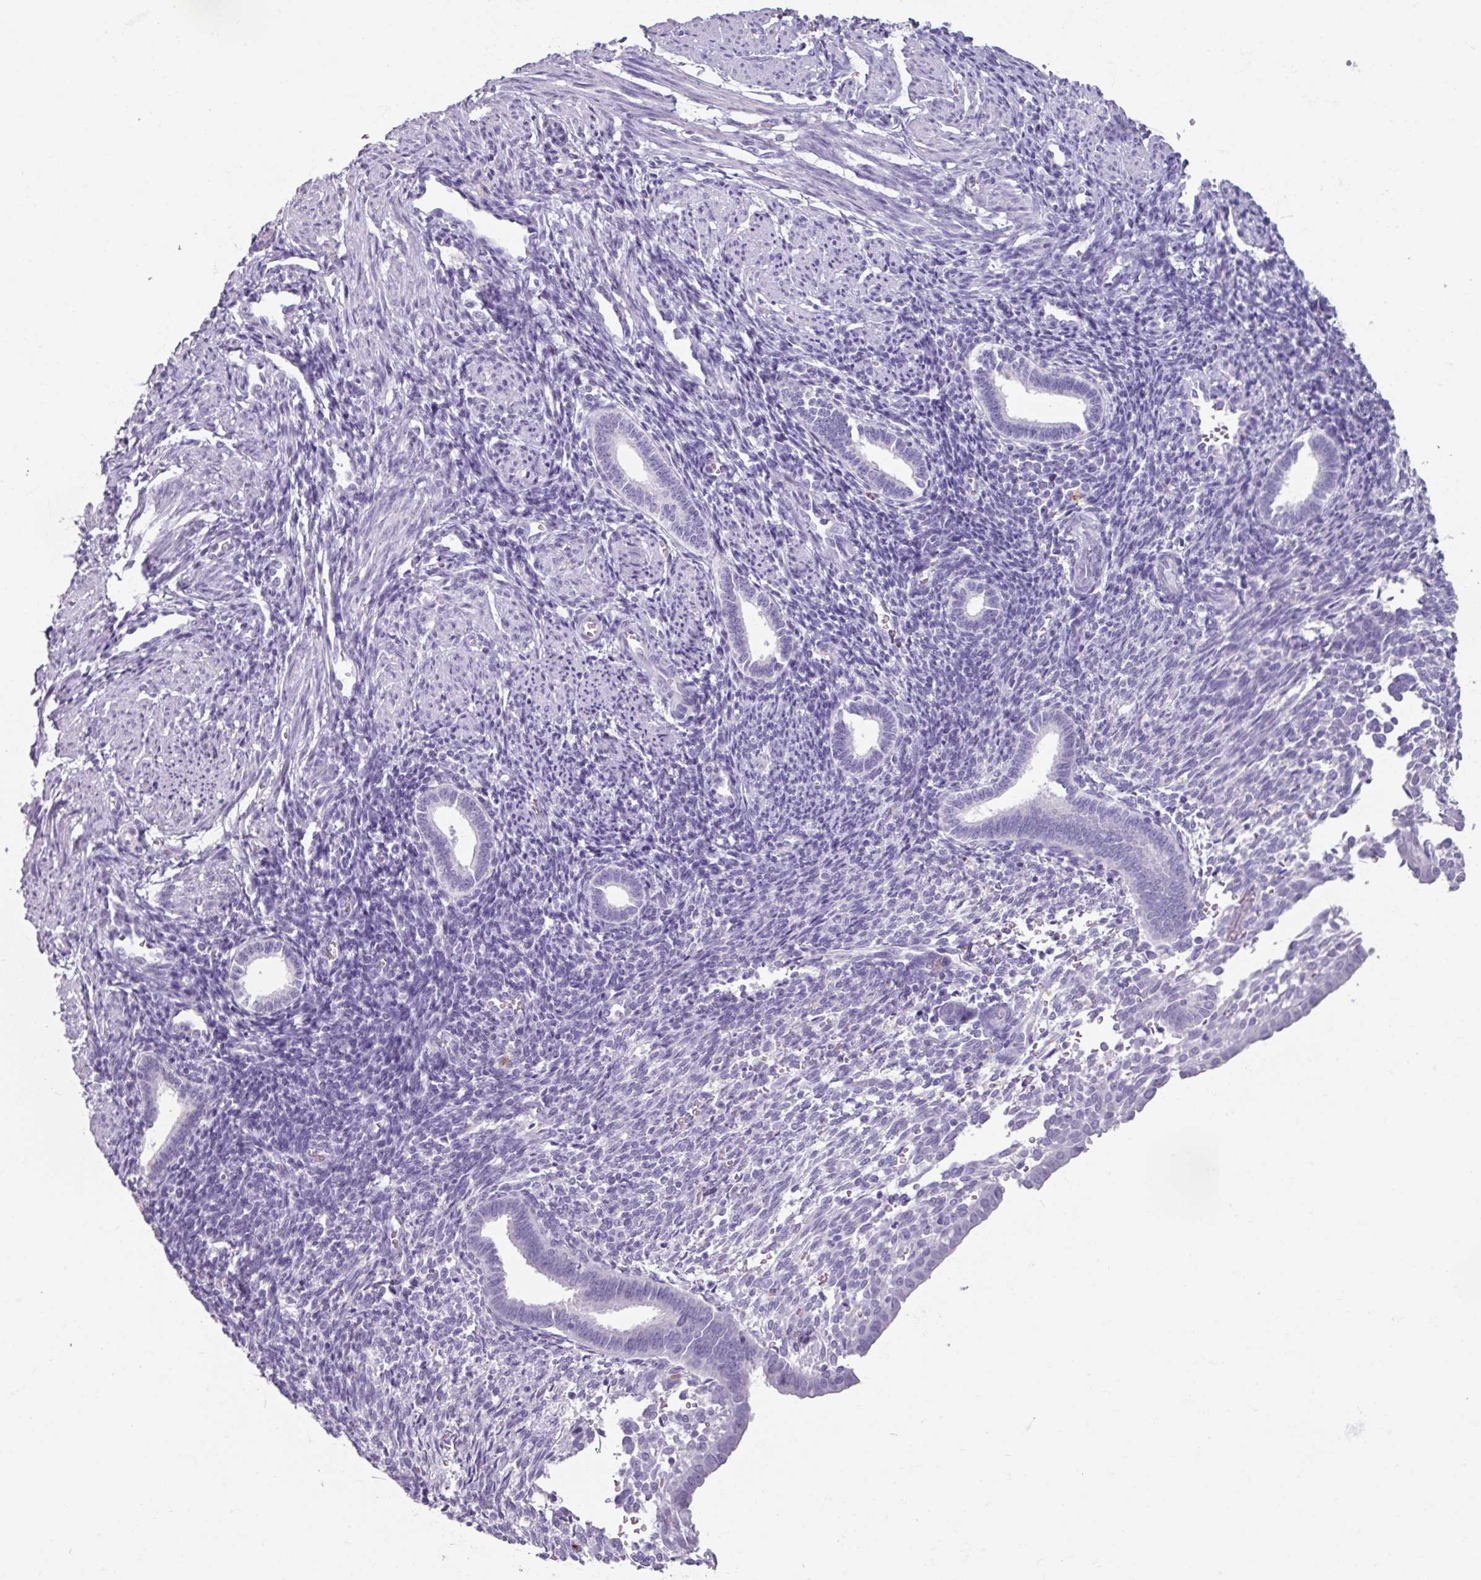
{"staining": {"intensity": "negative", "quantity": "none", "location": "none"}, "tissue": "endometrium", "cell_type": "Cells in endometrial stroma", "image_type": "normal", "snomed": [{"axis": "morphology", "description": "Normal tissue, NOS"}, {"axis": "topography", "description": "Endometrium"}], "caption": "This is a photomicrograph of immunohistochemistry (IHC) staining of normal endometrium, which shows no staining in cells in endometrial stroma. Brightfield microscopy of immunohistochemistry (IHC) stained with DAB (brown) and hematoxylin (blue), captured at high magnification.", "gene": "SLC27A5", "patient": {"sex": "female", "age": 32}}